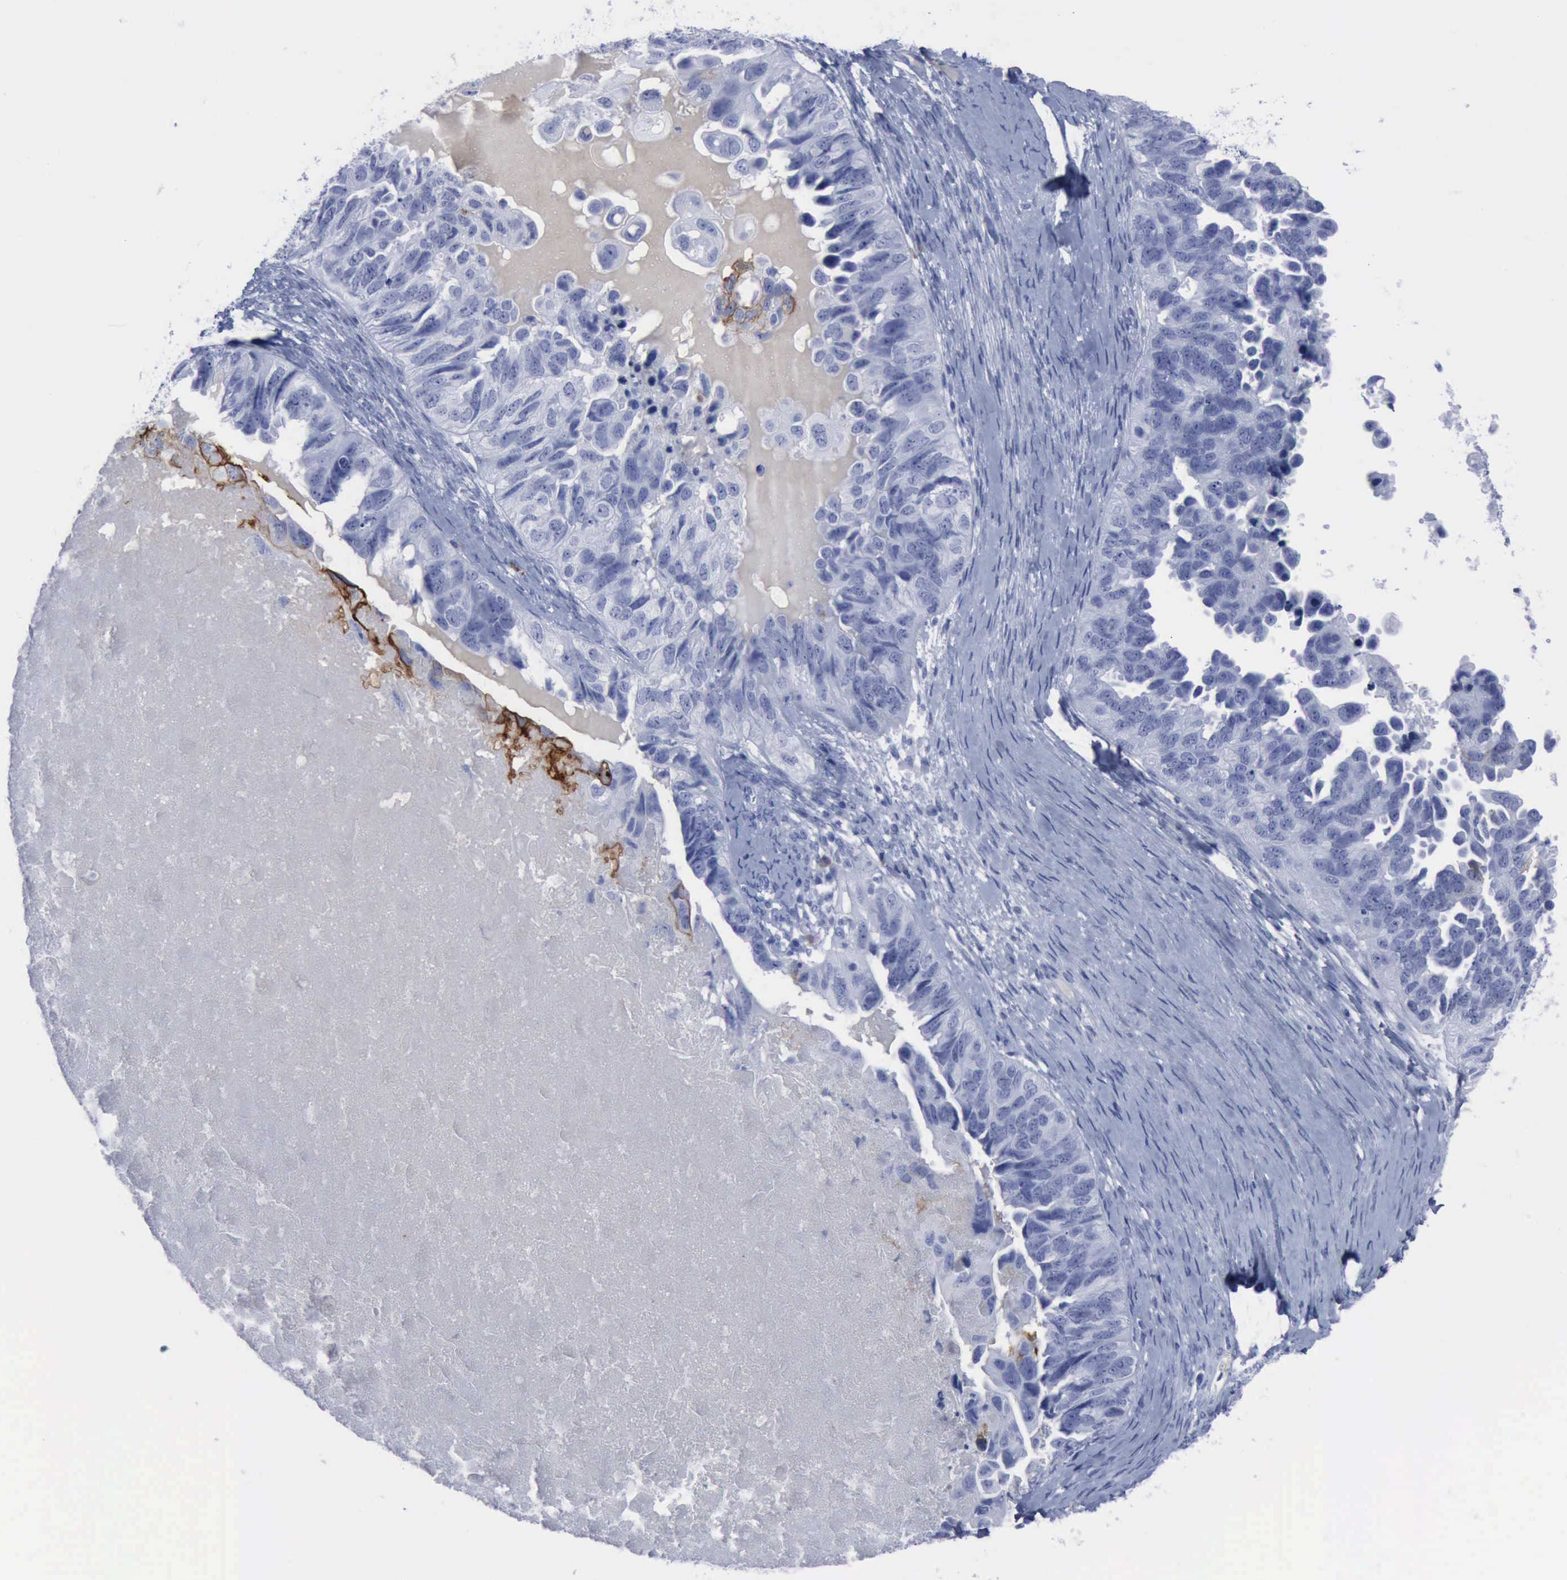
{"staining": {"intensity": "negative", "quantity": "none", "location": "none"}, "tissue": "ovarian cancer", "cell_type": "Tumor cells", "image_type": "cancer", "snomed": [{"axis": "morphology", "description": "Cystadenocarcinoma, serous, NOS"}, {"axis": "topography", "description": "Ovary"}], "caption": "IHC histopathology image of neoplastic tissue: human ovarian cancer stained with DAB demonstrates no significant protein staining in tumor cells.", "gene": "NGFR", "patient": {"sex": "female", "age": 82}}